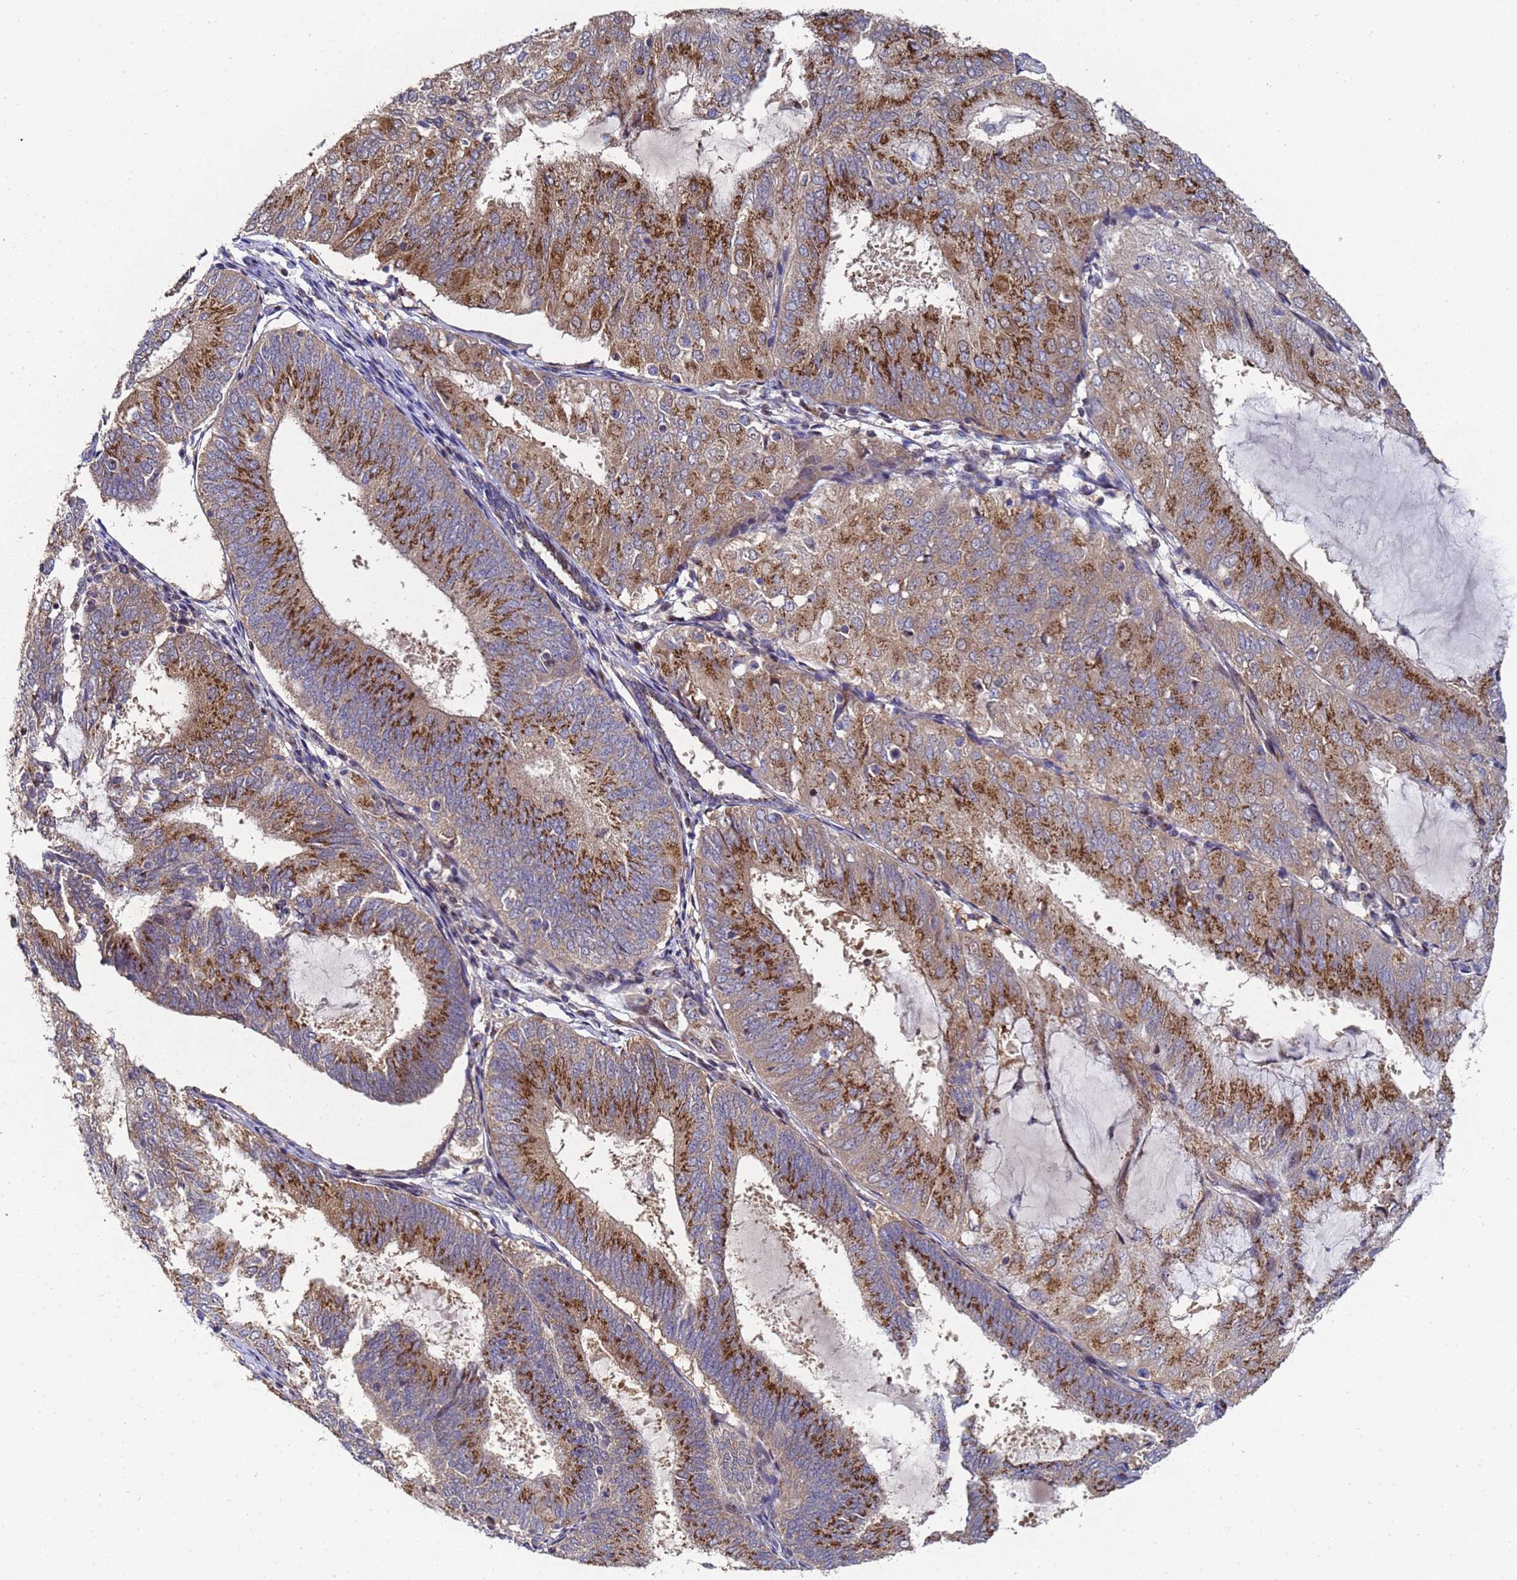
{"staining": {"intensity": "moderate", "quantity": ">75%", "location": "cytoplasmic/membranous"}, "tissue": "endometrial cancer", "cell_type": "Tumor cells", "image_type": "cancer", "snomed": [{"axis": "morphology", "description": "Adenocarcinoma, NOS"}, {"axis": "topography", "description": "Endometrium"}], "caption": "Adenocarcinoma (endometrial) stained for a protein reveals moderate cytoplasmic/membranous positivity in tumor cells.", "gene": "NSUN6", "patient": {"sex": "female", "age": 81}}